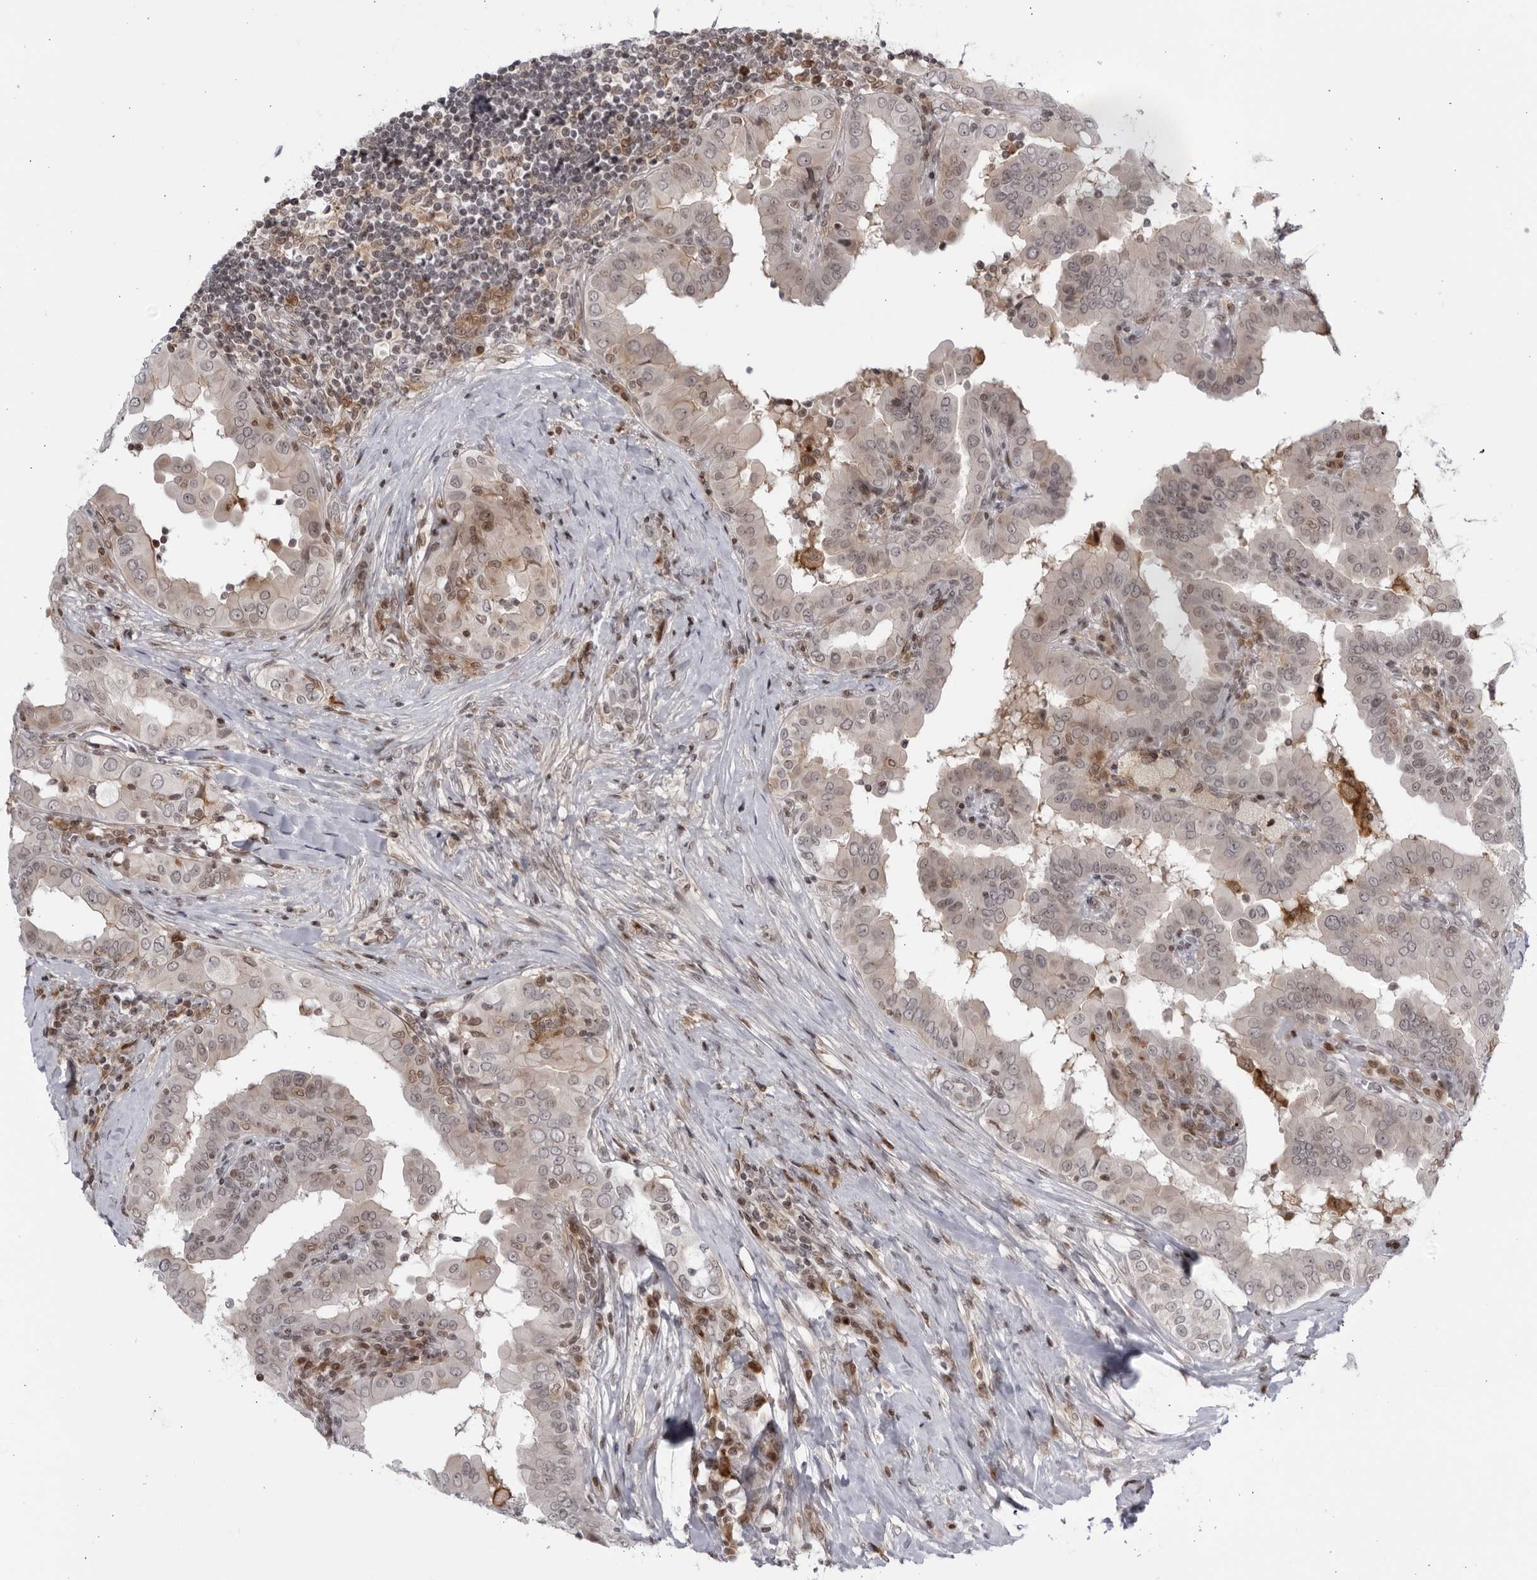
{"staining": {"intensity": "weak", "quantity": "<25%", "location": "cytoplasmic/membranous"}, "tissue": "thyroid cancer", "cell_type": "Tumor cells", "image_type": "cancer", "snomed": [{"axis": "morphology", "description": "Papillary adenocarcinoma, NOS"}, {"axis": "topography", "description": "Thyroid gland"}], "caption": "The immunohistochemistry (IHC) image has no significant staining in tumor cells of papillary adenocarcinoma (thyroid) tissue. (DAB (3,3'-diaminobenzidine) IHC with hematoxylin counter stain).", "gene": "DTL", "patient": {"sex": "male", "age": 33}}